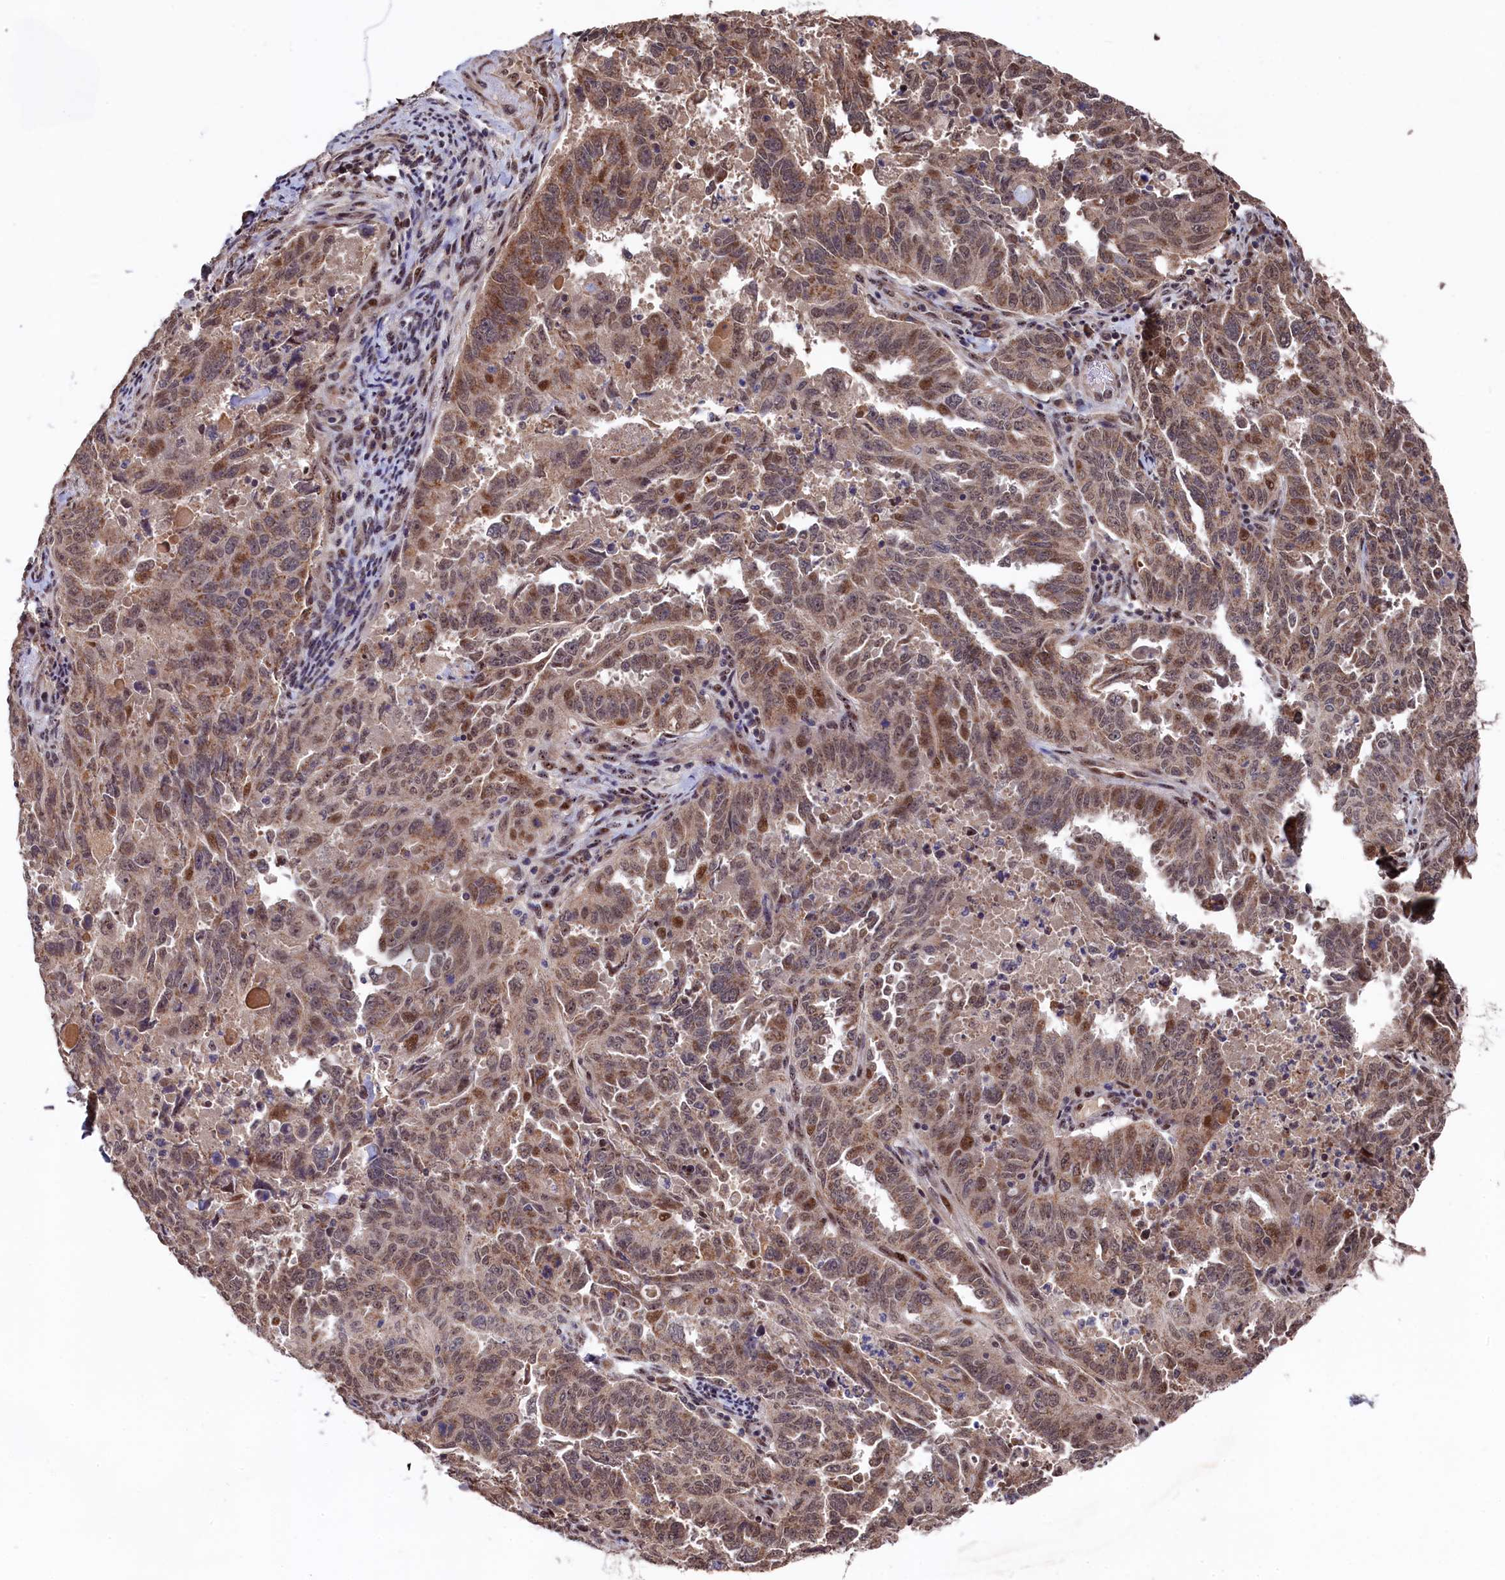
{"staining": {"intensity": "moderate", "quantity": ">75%", "location": "cytoplasmic/membranous,nuclear"}, "tissue": "endometrial cancer", "cell_type": "Tumor cells", "image_type": "cancer", "snomed": [{"axis": "morphology", "description": "Adenocarcinoma, NOS"}, {"axis": "topography", "description": "Endometrium"}], "caption": "Adenocarcinoma (endometrial) was stained to show a protein in brown. There is medium levels of moderate cytoplasmic/membranous and nuclear staining in about >75% of tumor cells. The protein of interest is stained brown, and the nuclei are stained in blue (DAB IHC with brightfield microscopy, high magnification).", "gene": "CLPX", "patient": {"sex": "female", "age": 65}}